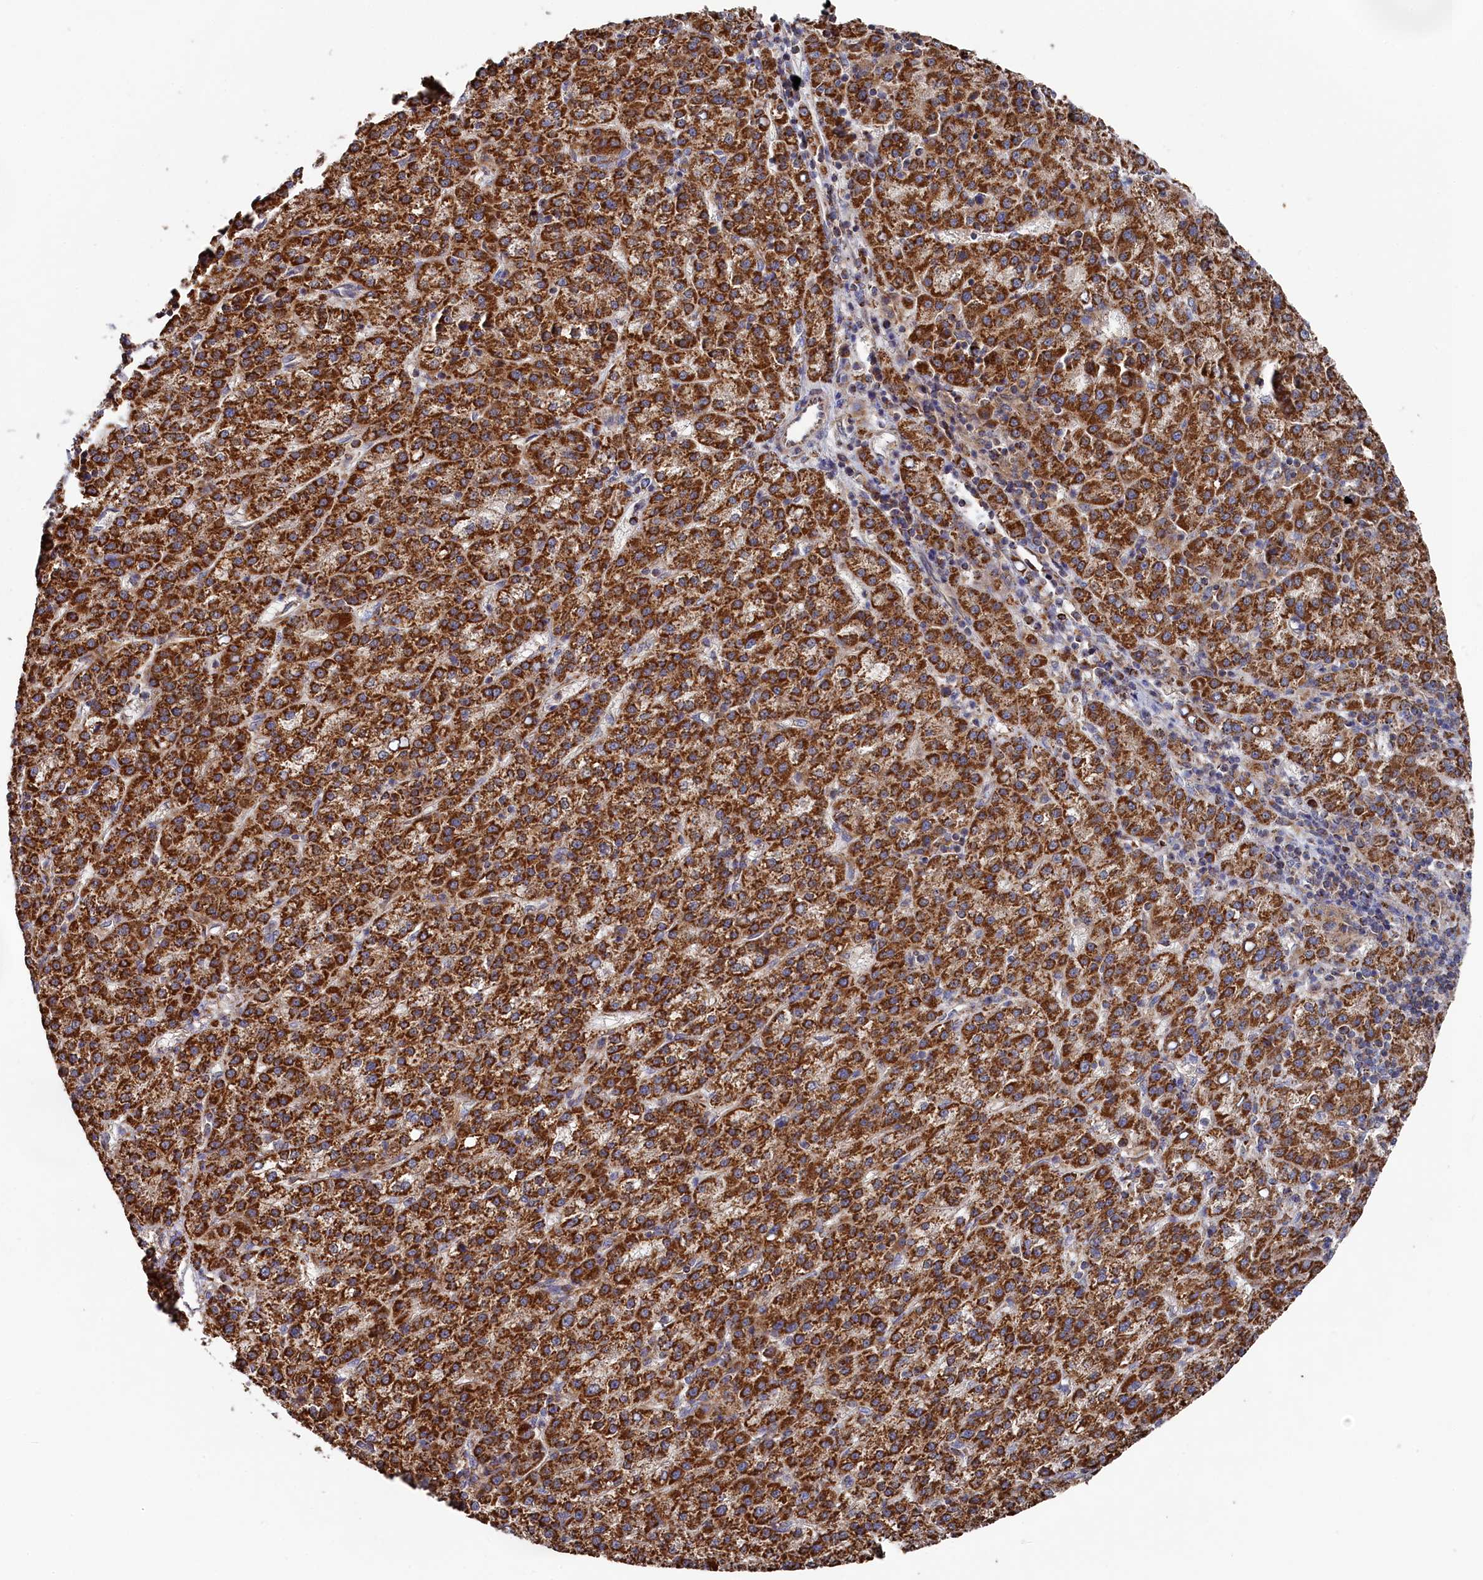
{"staining": {"intensity": "strong", "quantity": ">75%", "location": "cytoplasmic/membranous"}, "tissue": "liver cancer", "cell_type": "Tumor cells", "image_type": "cancer", "snomed": [{"axis": "morphology", "description": "Carcinoma, Hepatocellular, NOS"}, {"axis": "topography", "description": "Liver"}], "caption": "Human liver cancer stained for a protein (brown) exhibits strong cytoplasmic/membranous positive positivity in approximately >75% of tumor cells.", "gene": "HAUS2", "patient": {"sex": "female", "age": 58}}